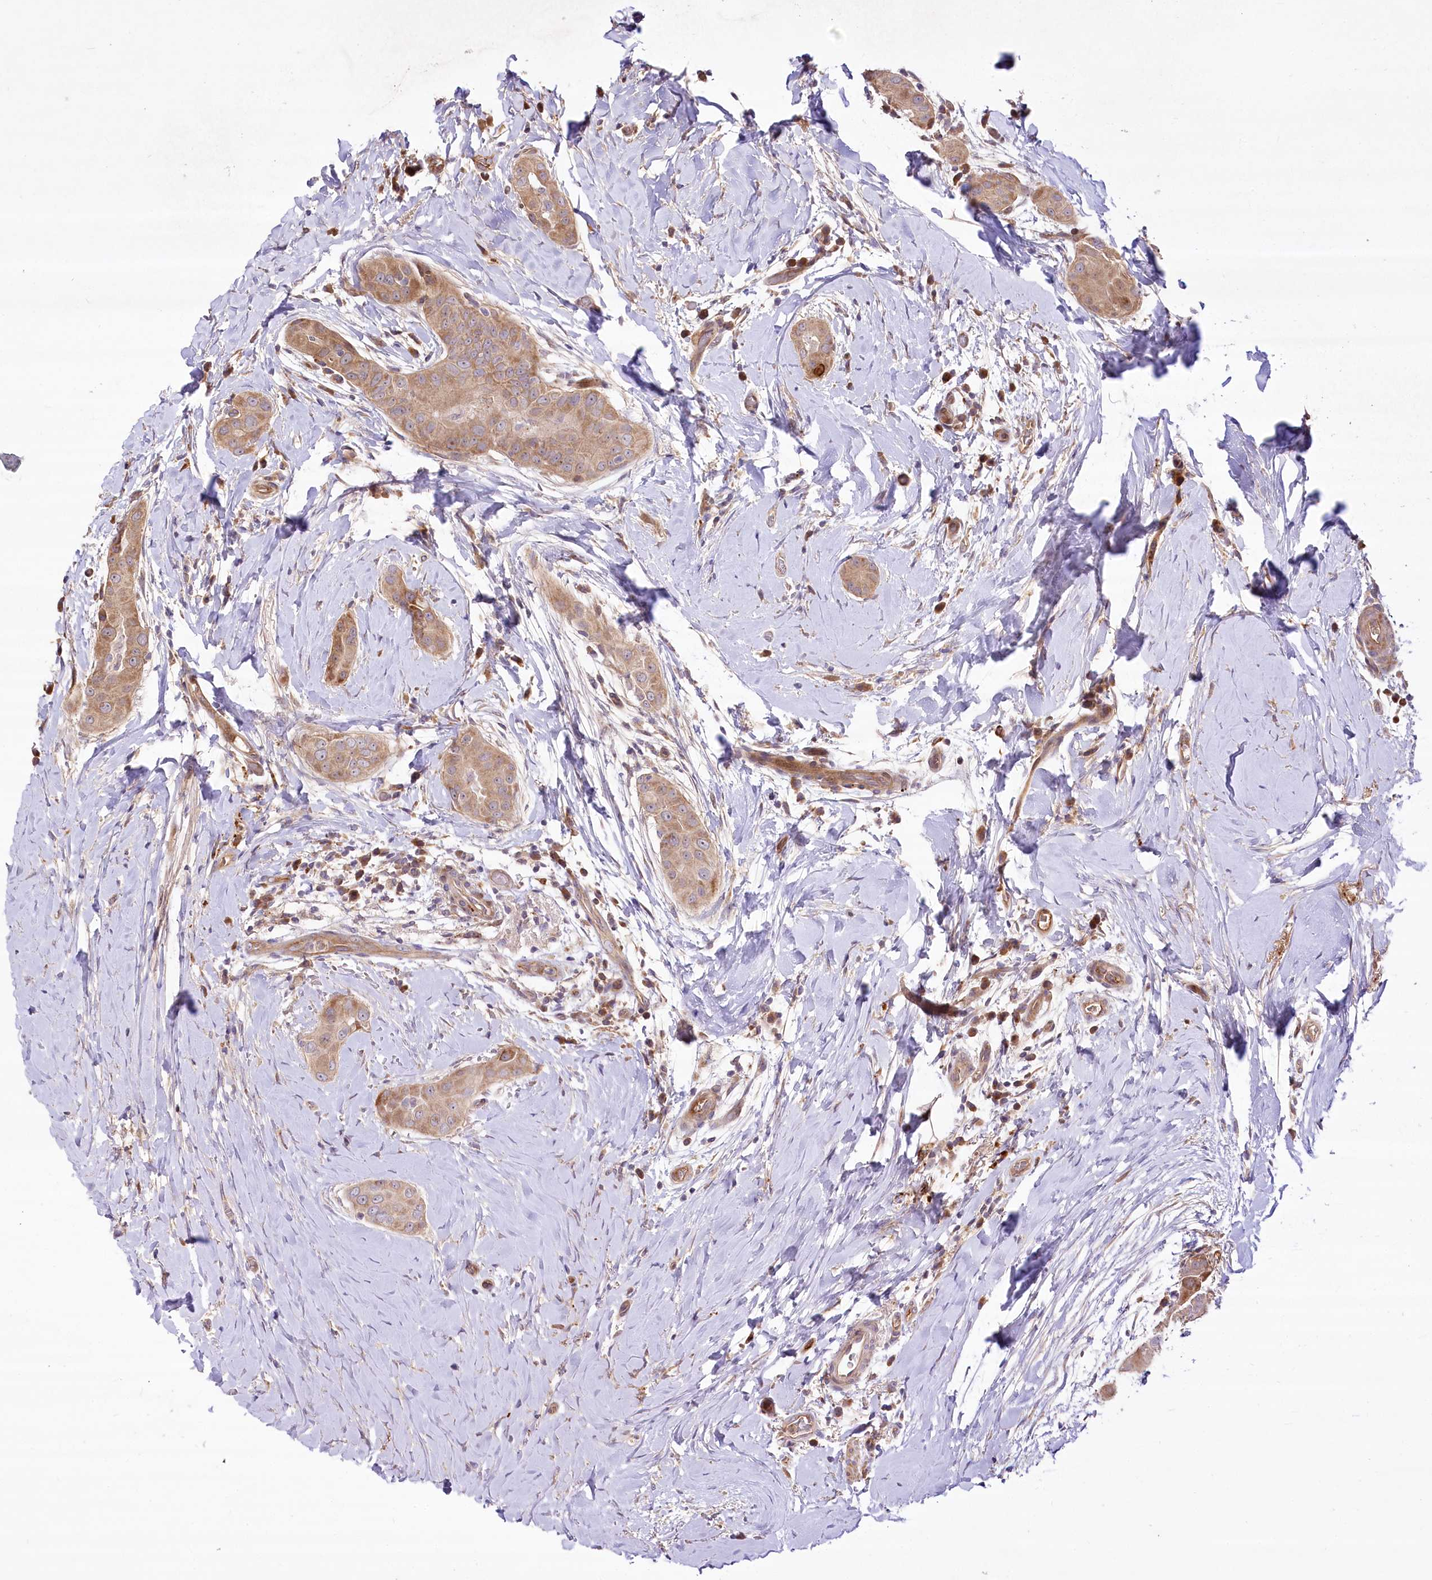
{"staining": {"intensity": "moderate", "quantity": ">75%", "location": "cytoplasmic/membranous"}, "tissue": "thyroid cancer", "cell_type": "Tumor cells", "image_type": "cancer", "snomed": [{"axis": "morphology", "description": "Papillary adenocarcinoma, NOS"}, {"axis": "topography", "description": "Thyroid gland"}], "caption": "A medium amount of moderate cytoplasmic/membranous staining is seen in approximately >75% of tumor cells in thyroid papillary adenocarcinoma tissue. Nuclei are stained in blue.", "gene": "PSTK", "patient": {"sex": "male", "age": 33}}